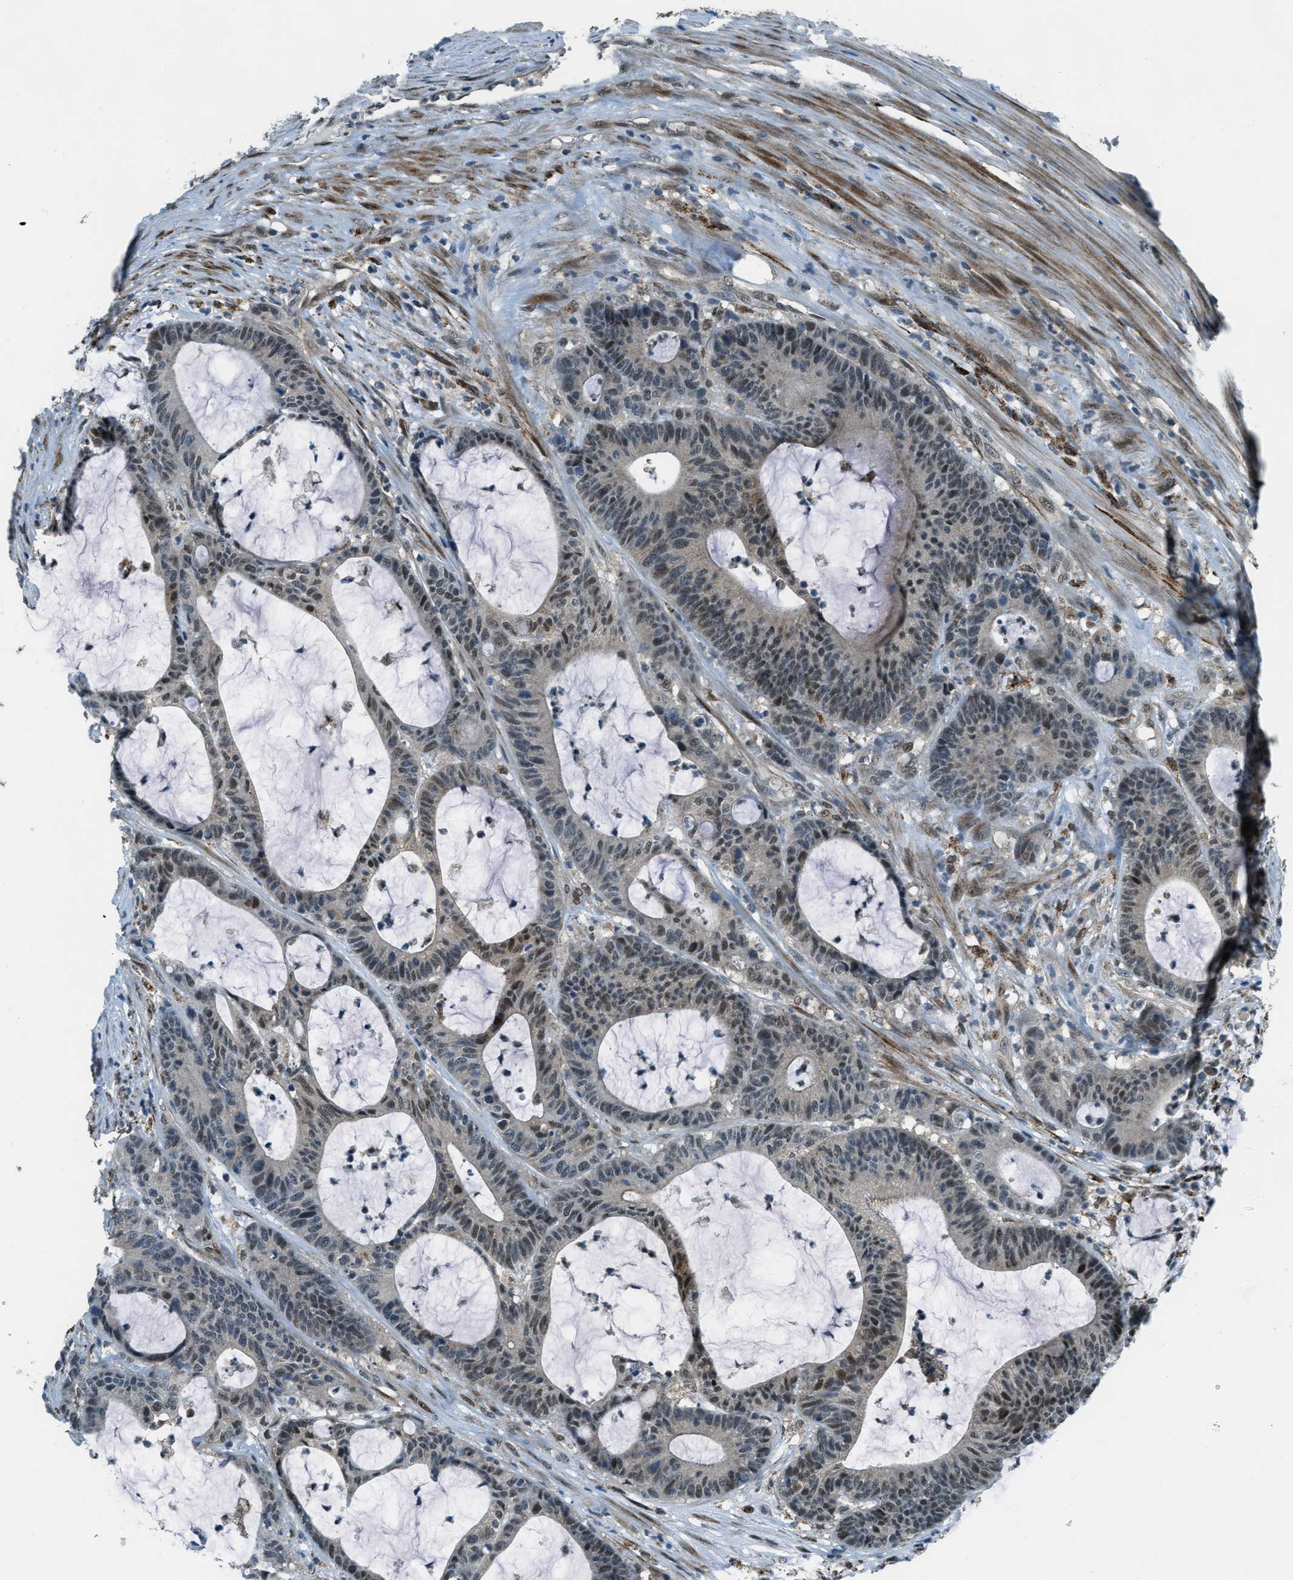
{"staining": {"intensity": "weak", "quantity": "25%-75%", "location": "nuclear"}, "tissue": "colorectal cancer", "cell_type": "Tumor cells", "image_type": "cancer", "snomed": [{"axis": "morphology", "description": "Adenocarcinoma, NOS"}, {"axis": "topography", "description": "Colon"}], "caption": "Immunohistochemistry (IHC) staining of colorectal cancer, which shows low levels of weak nuclear expression in about 25%-75% of tumor cells indicating weak nuclear protein positivity. The staining was performed using DAB (brown) for protein detection and nuclei were counterstained in hematoxylin (blue).", "gene": "NPEPL1", "patient": {"sex": "female", "age": 84}}